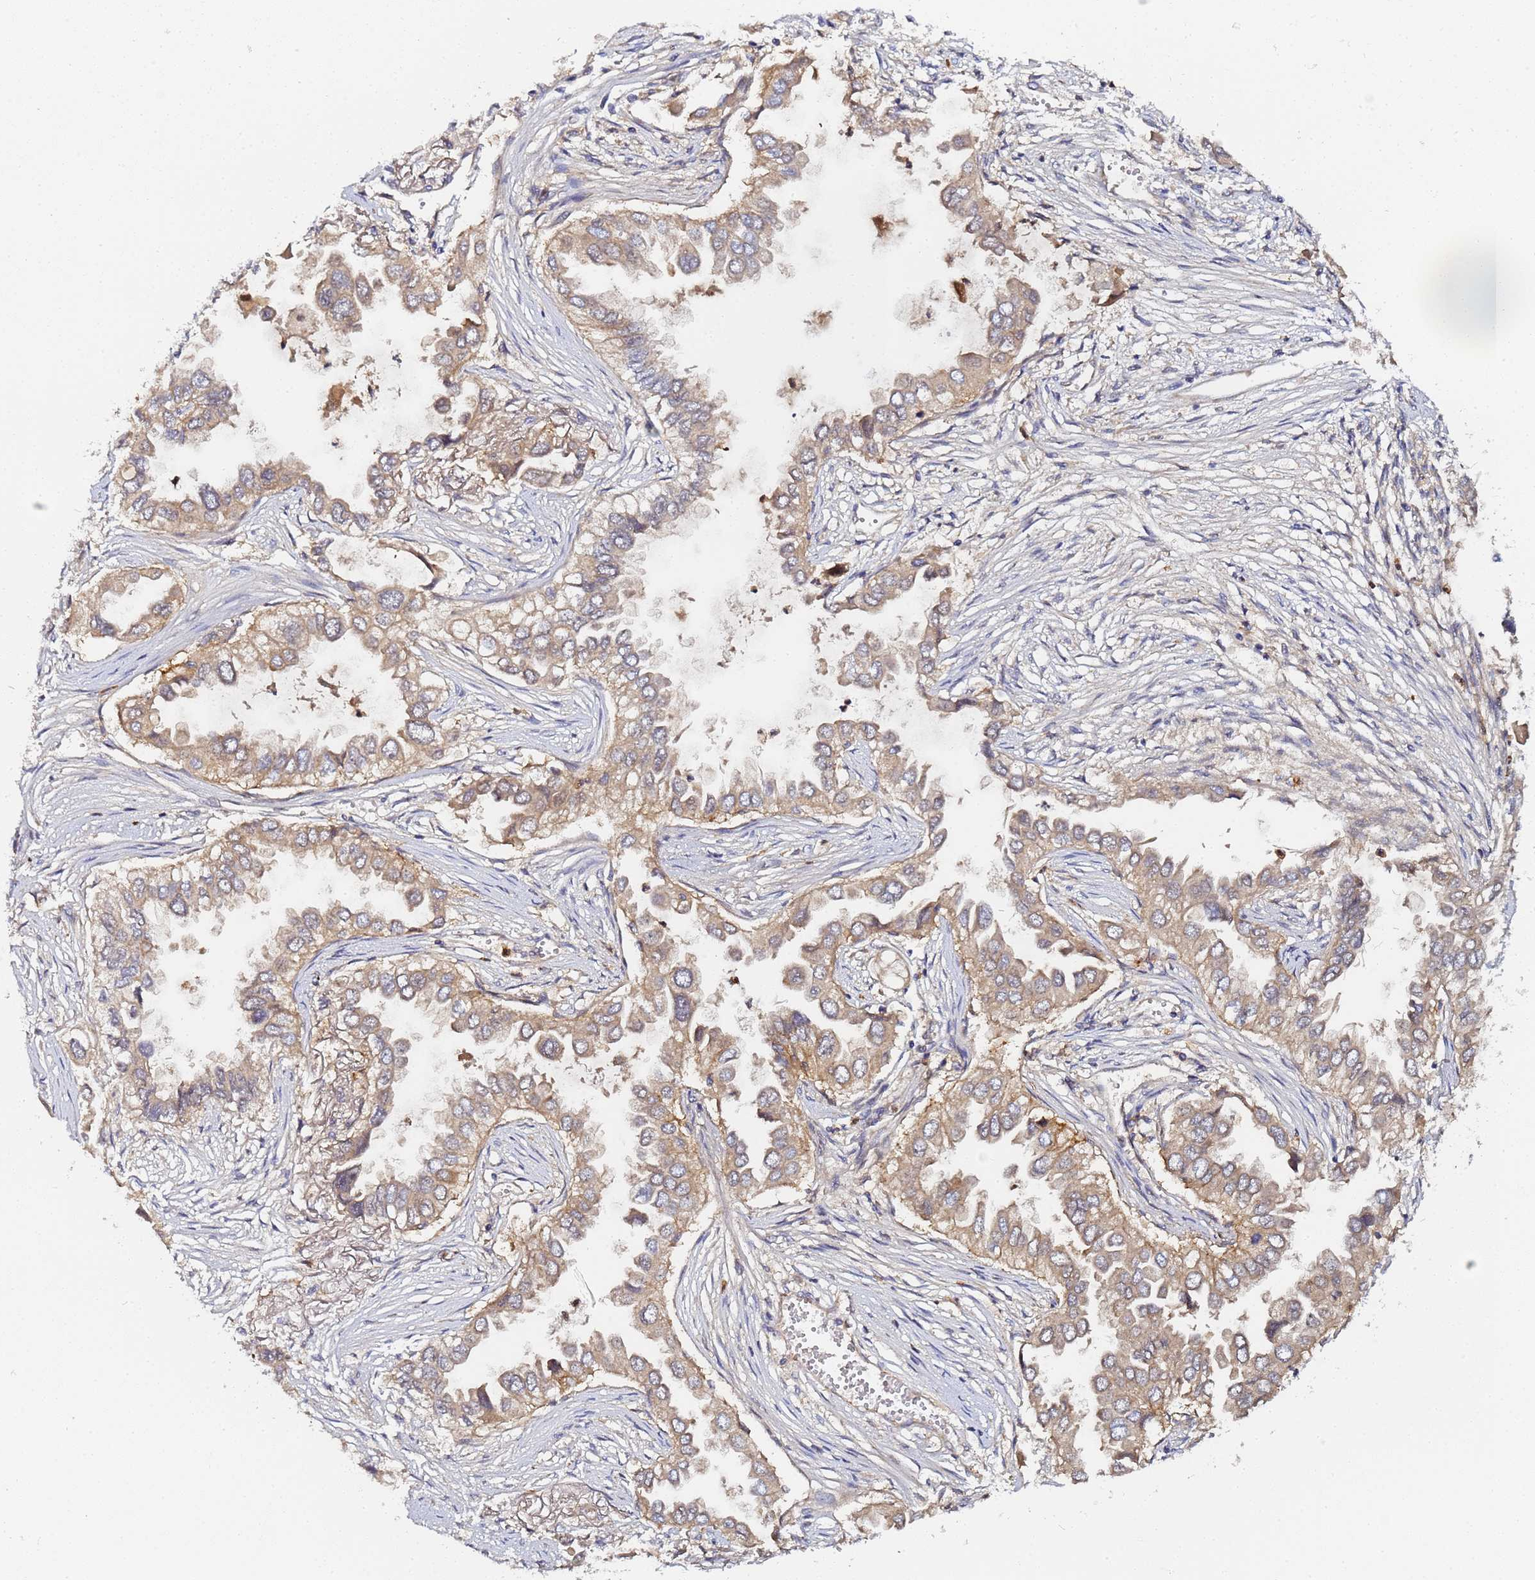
{"staining": {"intensity": "weak", "quantity": ">75%", "location": "cytoplasmic/membranous"}, "tissue": "lung cancer", "cell_type": "Tumor cells", "image_type": "cancer", "snomed": [{"axis": "morphology", "description": "Adenocarcinoma, NOS"}, {"axis": "topography", "description": "Lung"}], "caption": "IHC image of lung cancer stained for a protein (brown), which displays low levels of weak cytoplasmic/membranous expression in approximately >75% of tumor cells.", "gene": "LRRC69", "patient": {"sex": "female", "age": 76}}